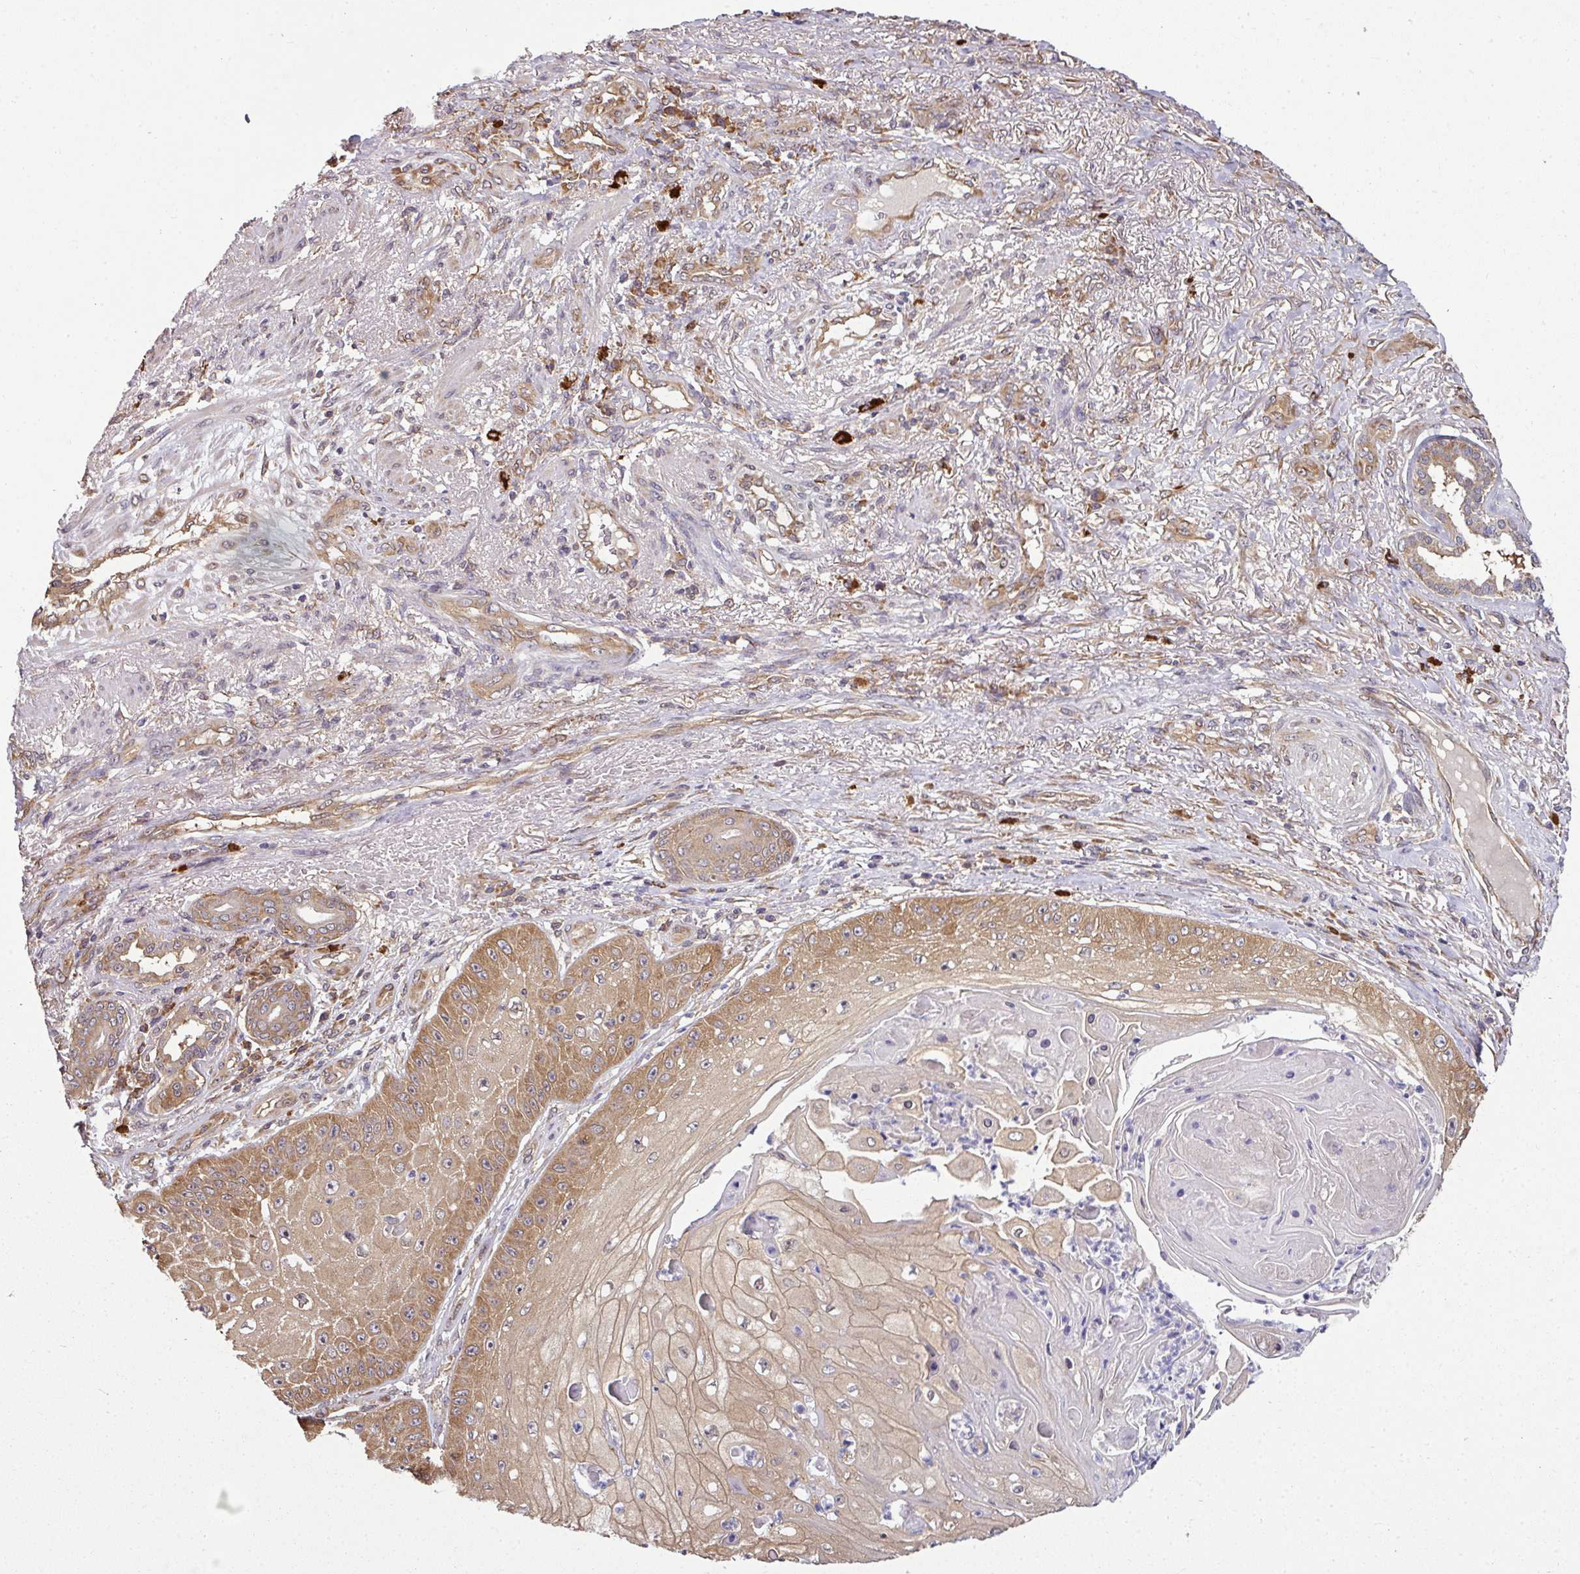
{"staining": {"intensity": "moderate", "quantity": ">75%", "location": "cytoplasmic/membranous"}, "tissue": "skin cancer", "cell_type": "Tumor cells", "image_type": "cancer", "snomed": [{"axis": "morphology", "description": "Squamous cell carcinoma, NOS"}, {"axis": "topography", "description": "Skin"}], "caption": "Skin cancer was stained to show a protein in brown. There is medium levels of moderate cytoplasmic/membranous positivity in about >75% of tumor cells. The staining was performed using DAB (3,3'-diaminobenzidine) to visualize the protein expression in brown, while the nuclei were stained in blue with hematoxylin (Magnification: 20x).", "gene": "RBM4B", "patient": {"sex": "male", "age": 70}}